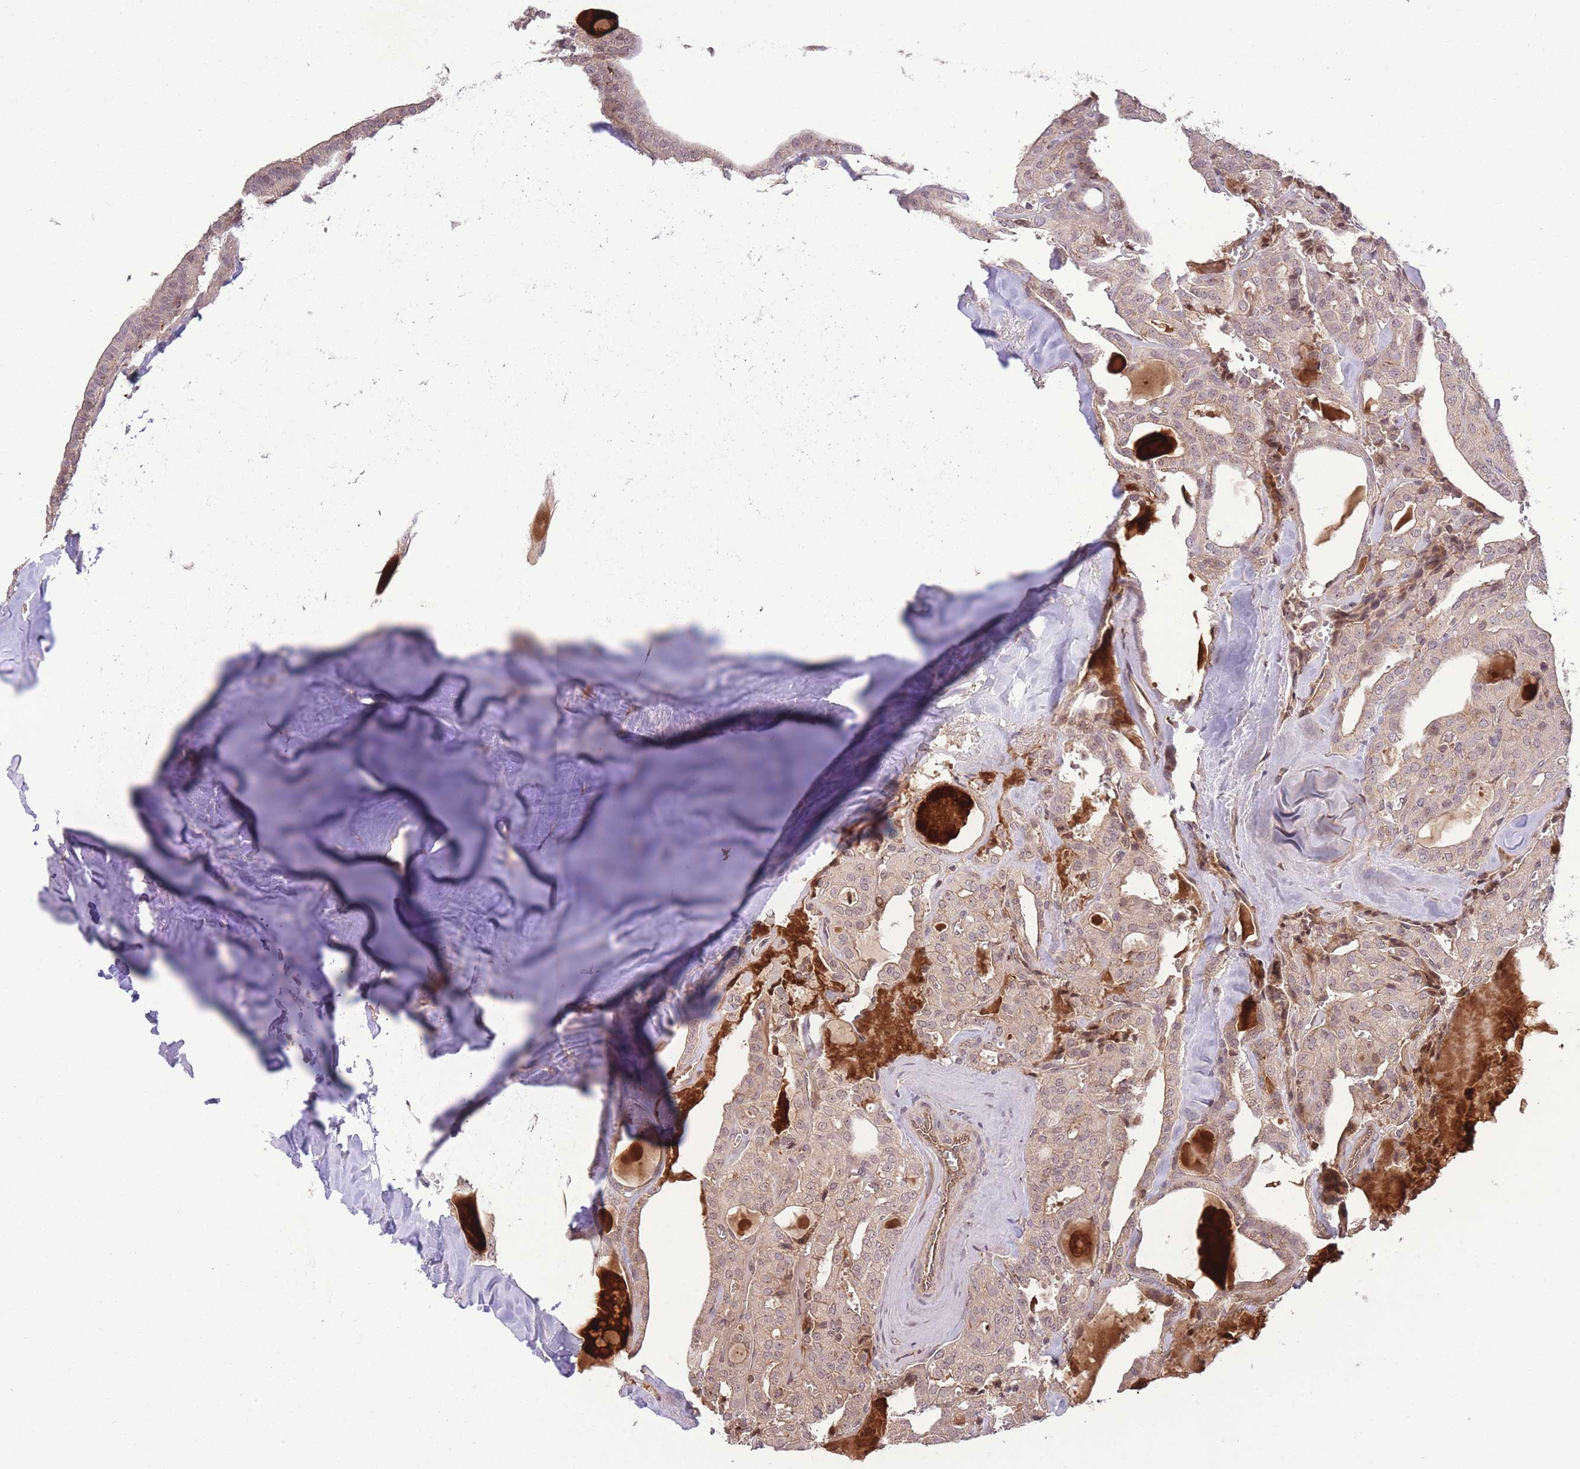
{"staining": {"intensity": "weak", "quantity": "<25%", "location": "cytoplasmic/membranous"}, "tissue": "thyroid cancer", "cell_type": "Tumor cells", "image_type": "cancer", "snomed": [{"axis": "morphology", "description": "Papillary adenocarcinoma, NOS"}, {"axis": "topography", "description": "Thyroid gland"}], "caption": "Thyroid cancer (papillary adenocarcinoma) stained for a protein using IHC exhibits no positivity tumor cells.", "gene": "POLR3F", "patient": {"sex": "male", "age": 52}}